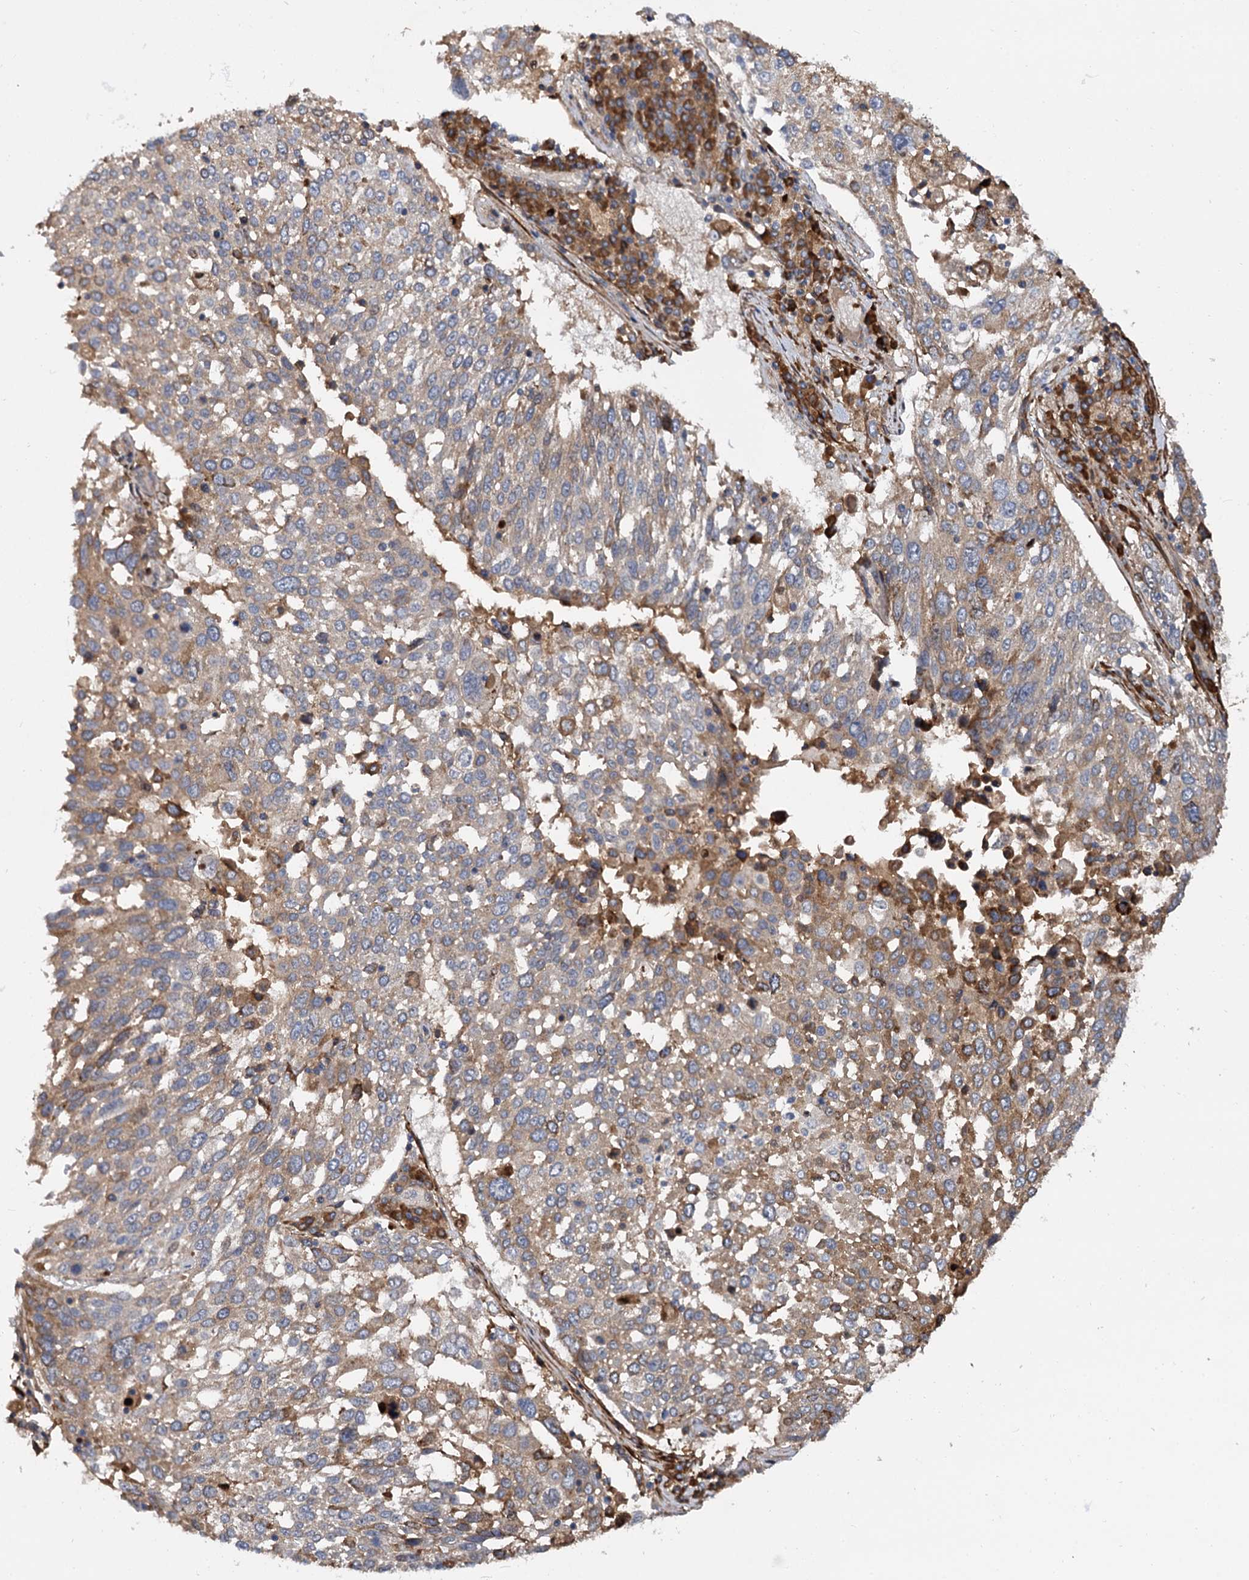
{"staining": {"intensity": "moderate", "quantity": "25%-75%", "location": "cytoplasmic/membranous"}, "tissue": "lung cancer", "cell_type": "Tumor cells", "image_type": "cancer", "snomed": [{"axis": "morphology", "description": "Squamous cell carcinoma, NOS"}, {"axis": "topography", "description": "Lung"}], "caption": "A photomicrograph of human squamous cell carcinoma (lung) stained for a protein shows moderate cytoplasmic/membranous brown staining in tumor cells. The protein of interest is stained brown, and the nuclei are stained in blue (DAB (3,3'-diaminobenzidine) IHC with brightfield microscopy, high magnification).", "gene": "ISM2", "patient": {"sex": "male", "age": 65}}